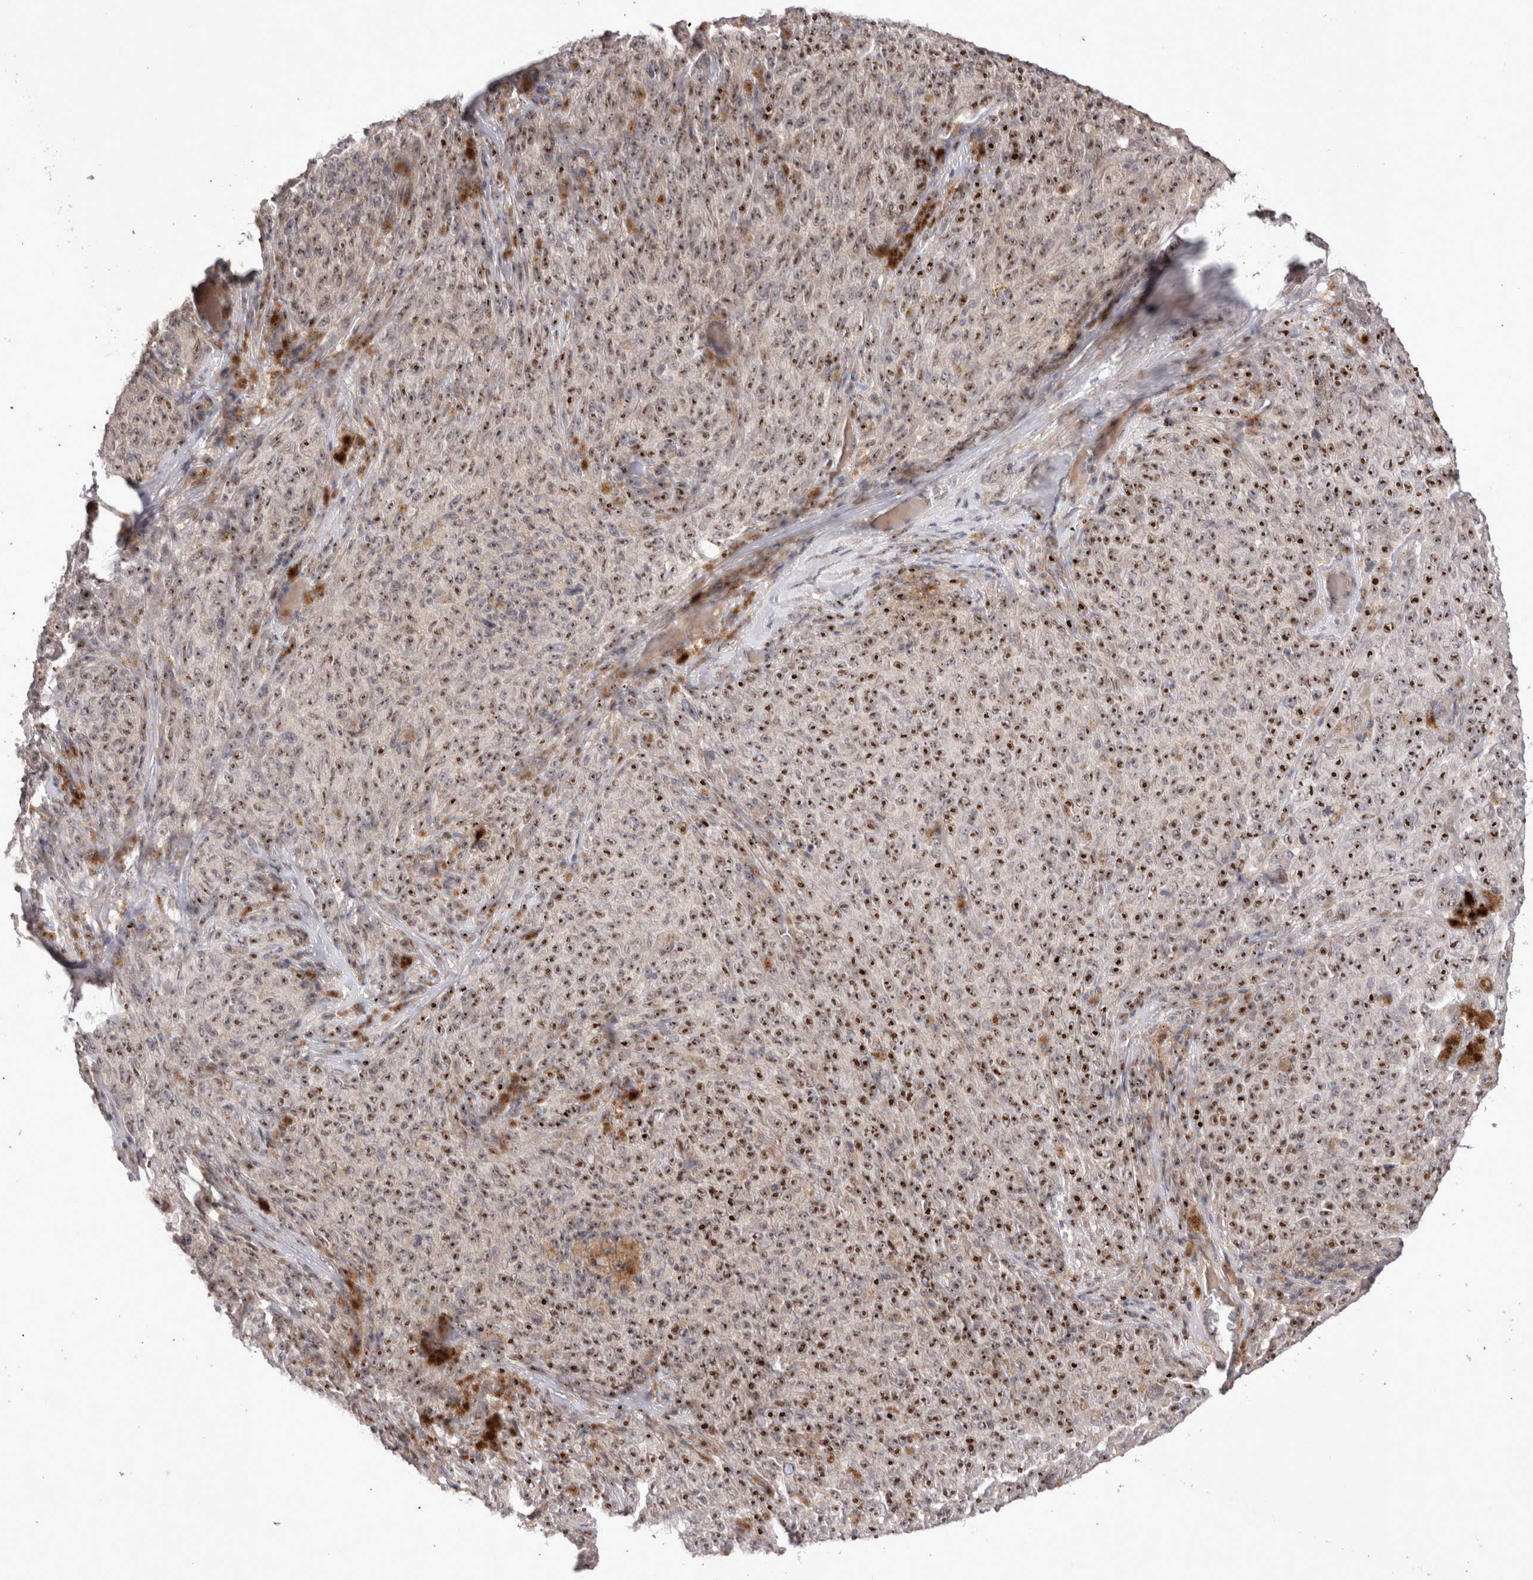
{"staining": {"intensity": "strong", "quantity": ">75%", "location": "nuclear"}, "tissue": "melanoma", "cell_type": "Tumor cells", "image_type": "cancer", "snomed": [{"axis": "morphology", "description": "Malignant melanoma, NOS"}, {"axis": "topography", "description": "Skin"}], "caption": "Strong nuclear positivity for a protein is identified in about >75% of tumor cells of malignant melanoma using immunohistochemistry (IHC).", "gene": "STK11", "patient": {"sex": "female", "age": 82}}